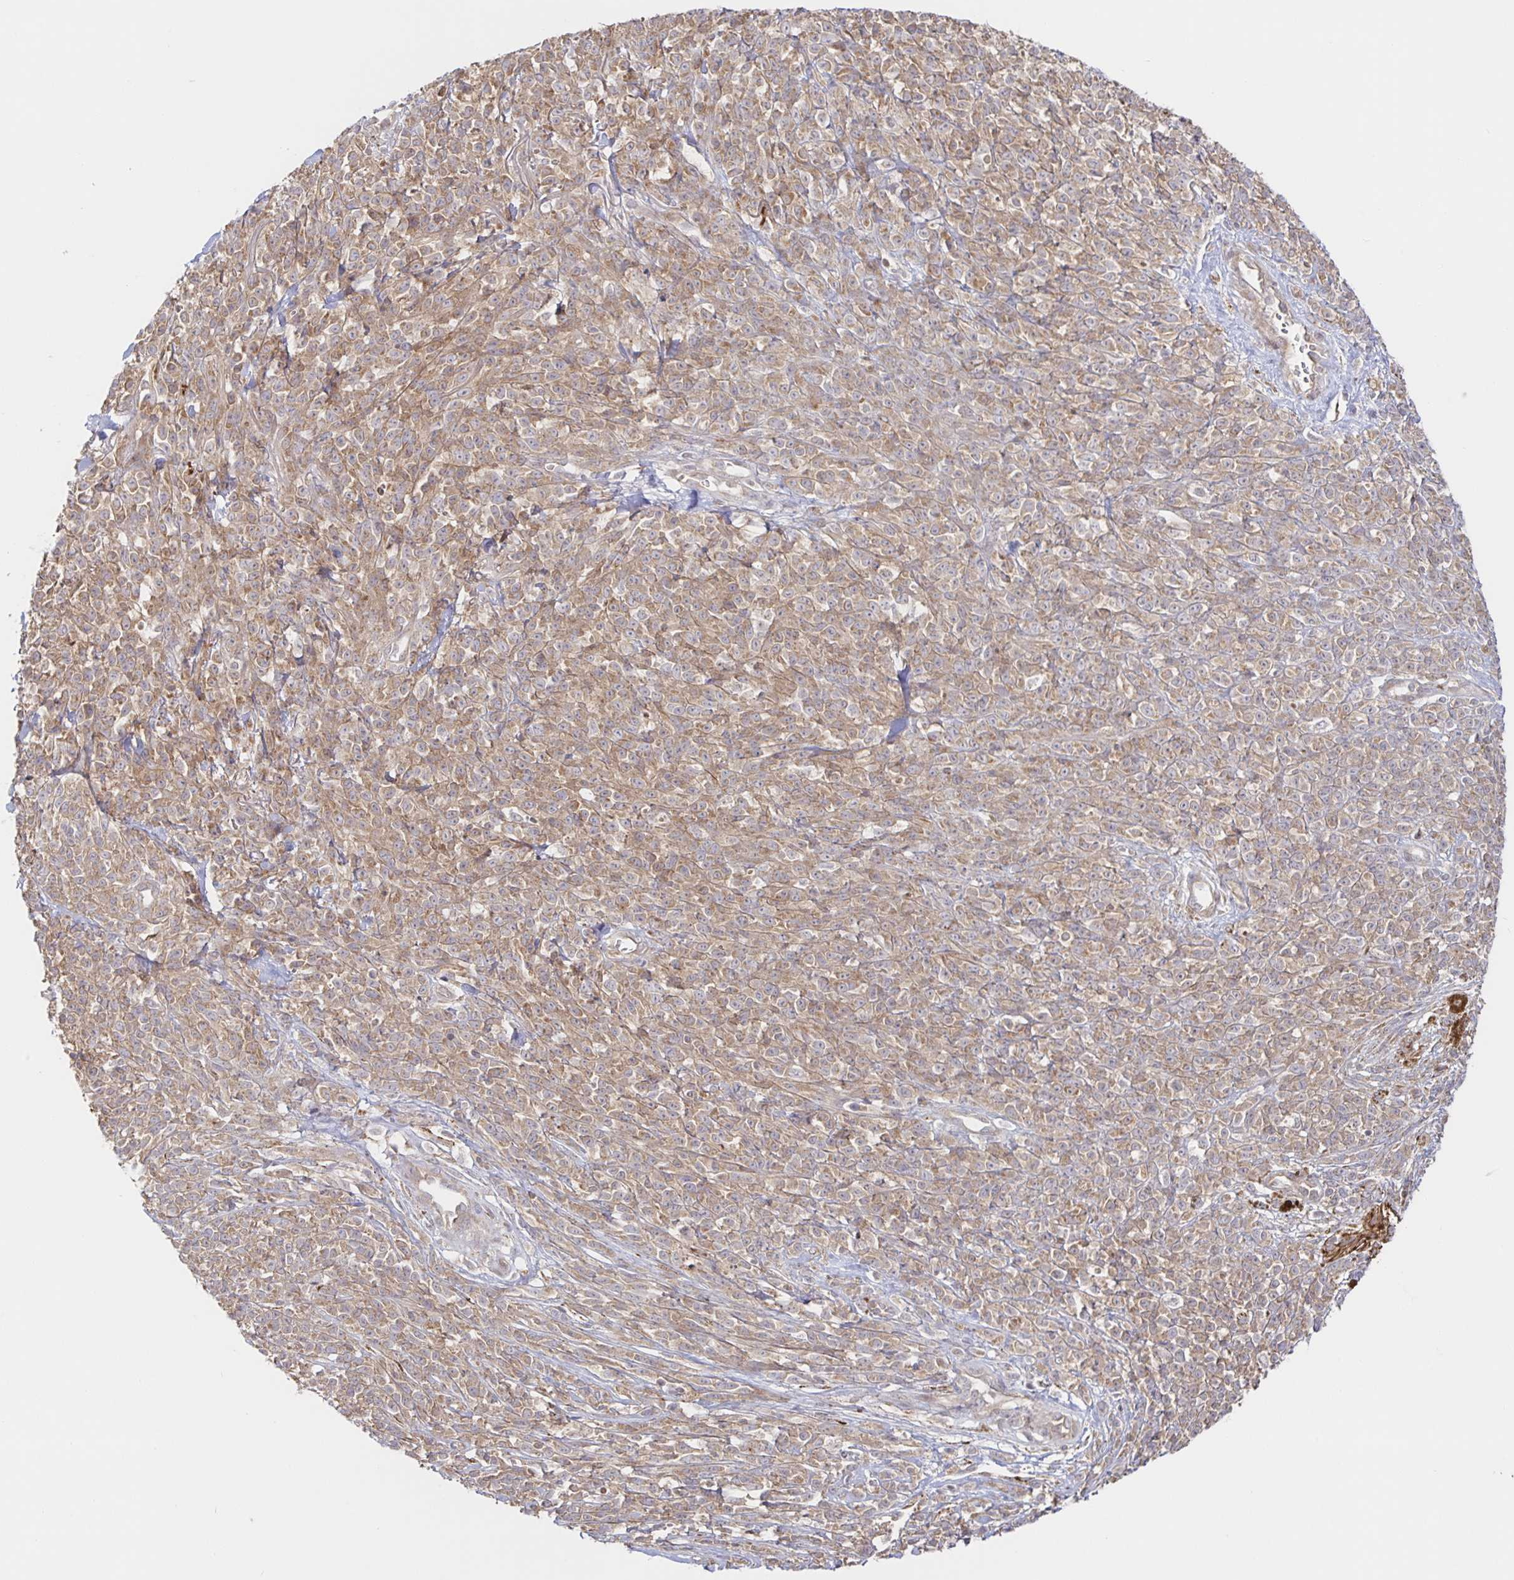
{"staining": {"intensity": "moderate", "quantity": ">75%", "location": "cytoplasmic/membranous"}, "tissue": "melanoma", "cell_type": "Tumor cells", "image_type": "cancer", "snomed": [{"axis": "morphology", "description": "Malignant melanoma, NOS"}, {"axis": "topography", "description": "Skin"}, {"axis": "topography", "description": "Skin of trunk"}], "caption": "Malignant melanoma stained for a protein (brown) reveals moderate cytoplasmic/membranous positive expression in about >75% of tumor cells.", "gene": "AACS", "patient": {"sex": "male", "age": 74}}